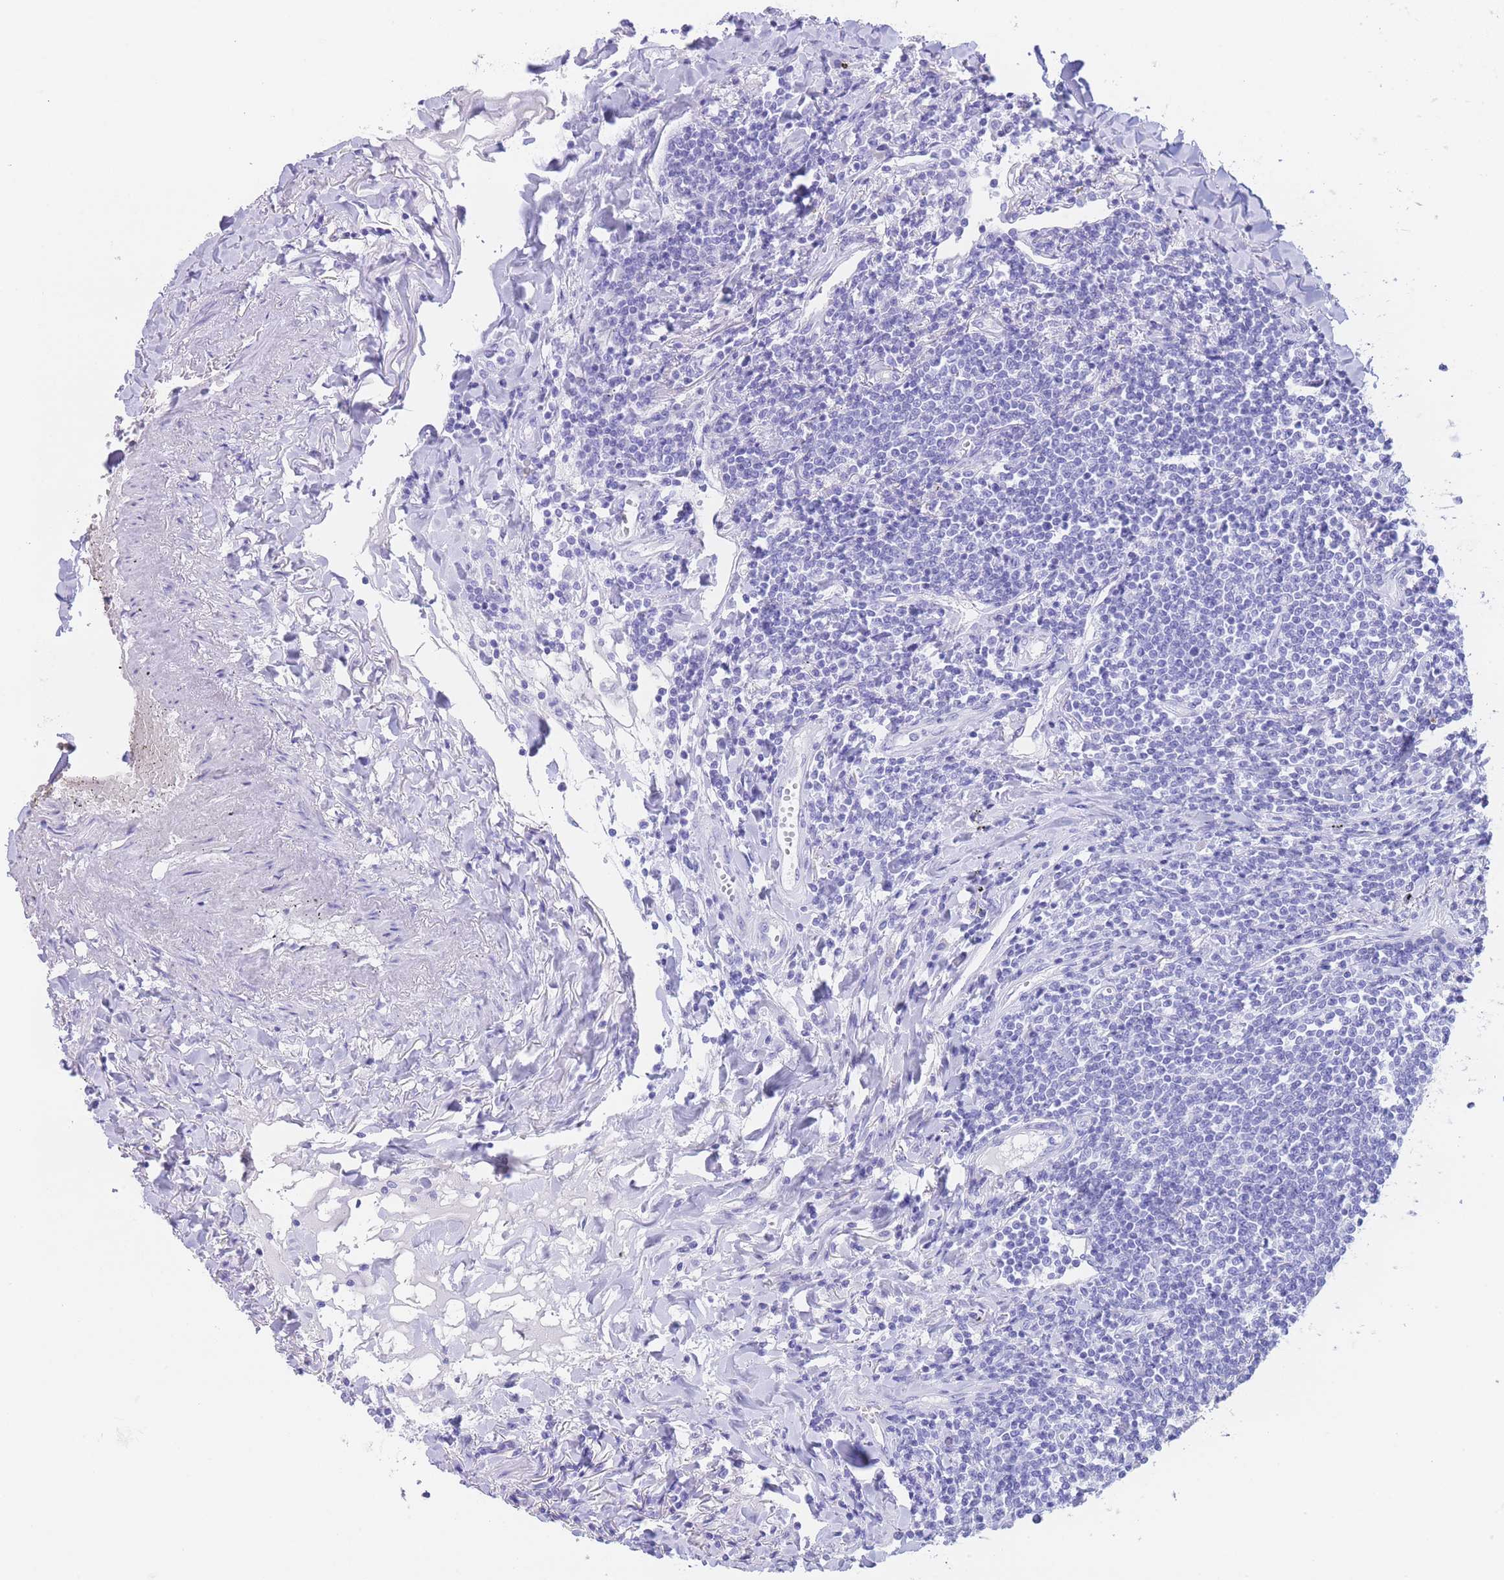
{"staining": {"intensity": "negative", "quantity": "none", "location": "none"}, "tissue": "lymphoma", "cell_type": "Tumor cells", "image_type": "cancer", "snomed": [{"axis": "morphology", "description": "Malignant lymphoma, non-Hodgkin's type, Low grade"}, {"axis": "topography", "description": "Lung"}], "caption": "A high-resolution image shows immunohistochemistry staining of lymphoma, which exhibits no significant expression in tumor cells.", "gene": "SLCO1B3", "patient": {"sex": "female", "age": 71}}